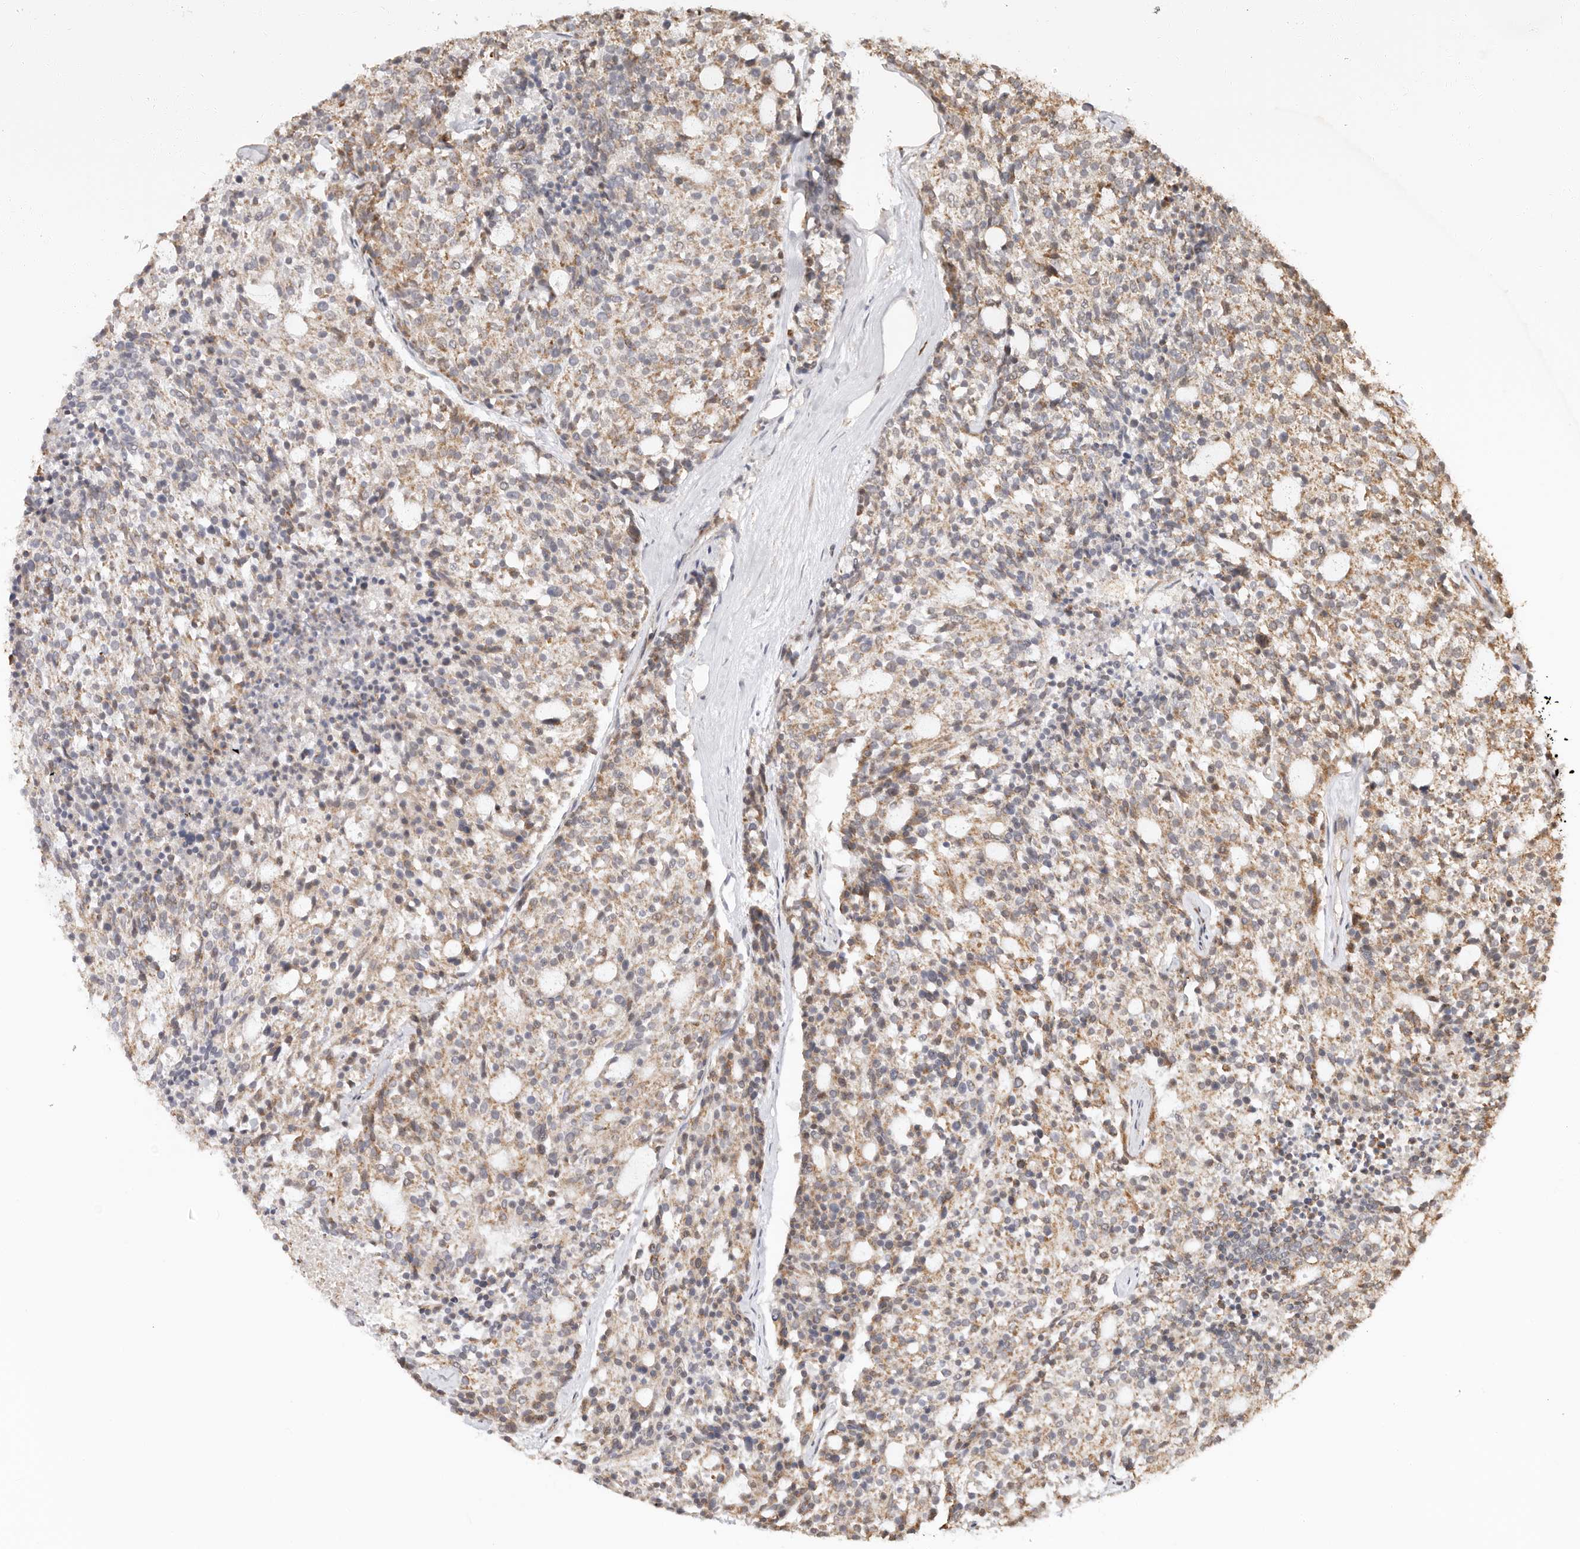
{"staining": {"intensity": "moderate", "quantity": ">75%", "location": "cytoplasmic/membranous"}, "tissue": "carcinoid", "cell_type": "Tumor cells", "image_type": "cancer", "snomed": [{"axis": "morphology", "description": "Carcinoid, malignant, NOS"}, {"axis": "topography", "description": "Pancreas"}], "caption": "Carcinoid (malignant) tissue shows moderate cytoplasmic/membranous positivity in about >75% of tumor cells", "gene": "NDUFB11", "patient": {"sex": "female", "age": 54}}